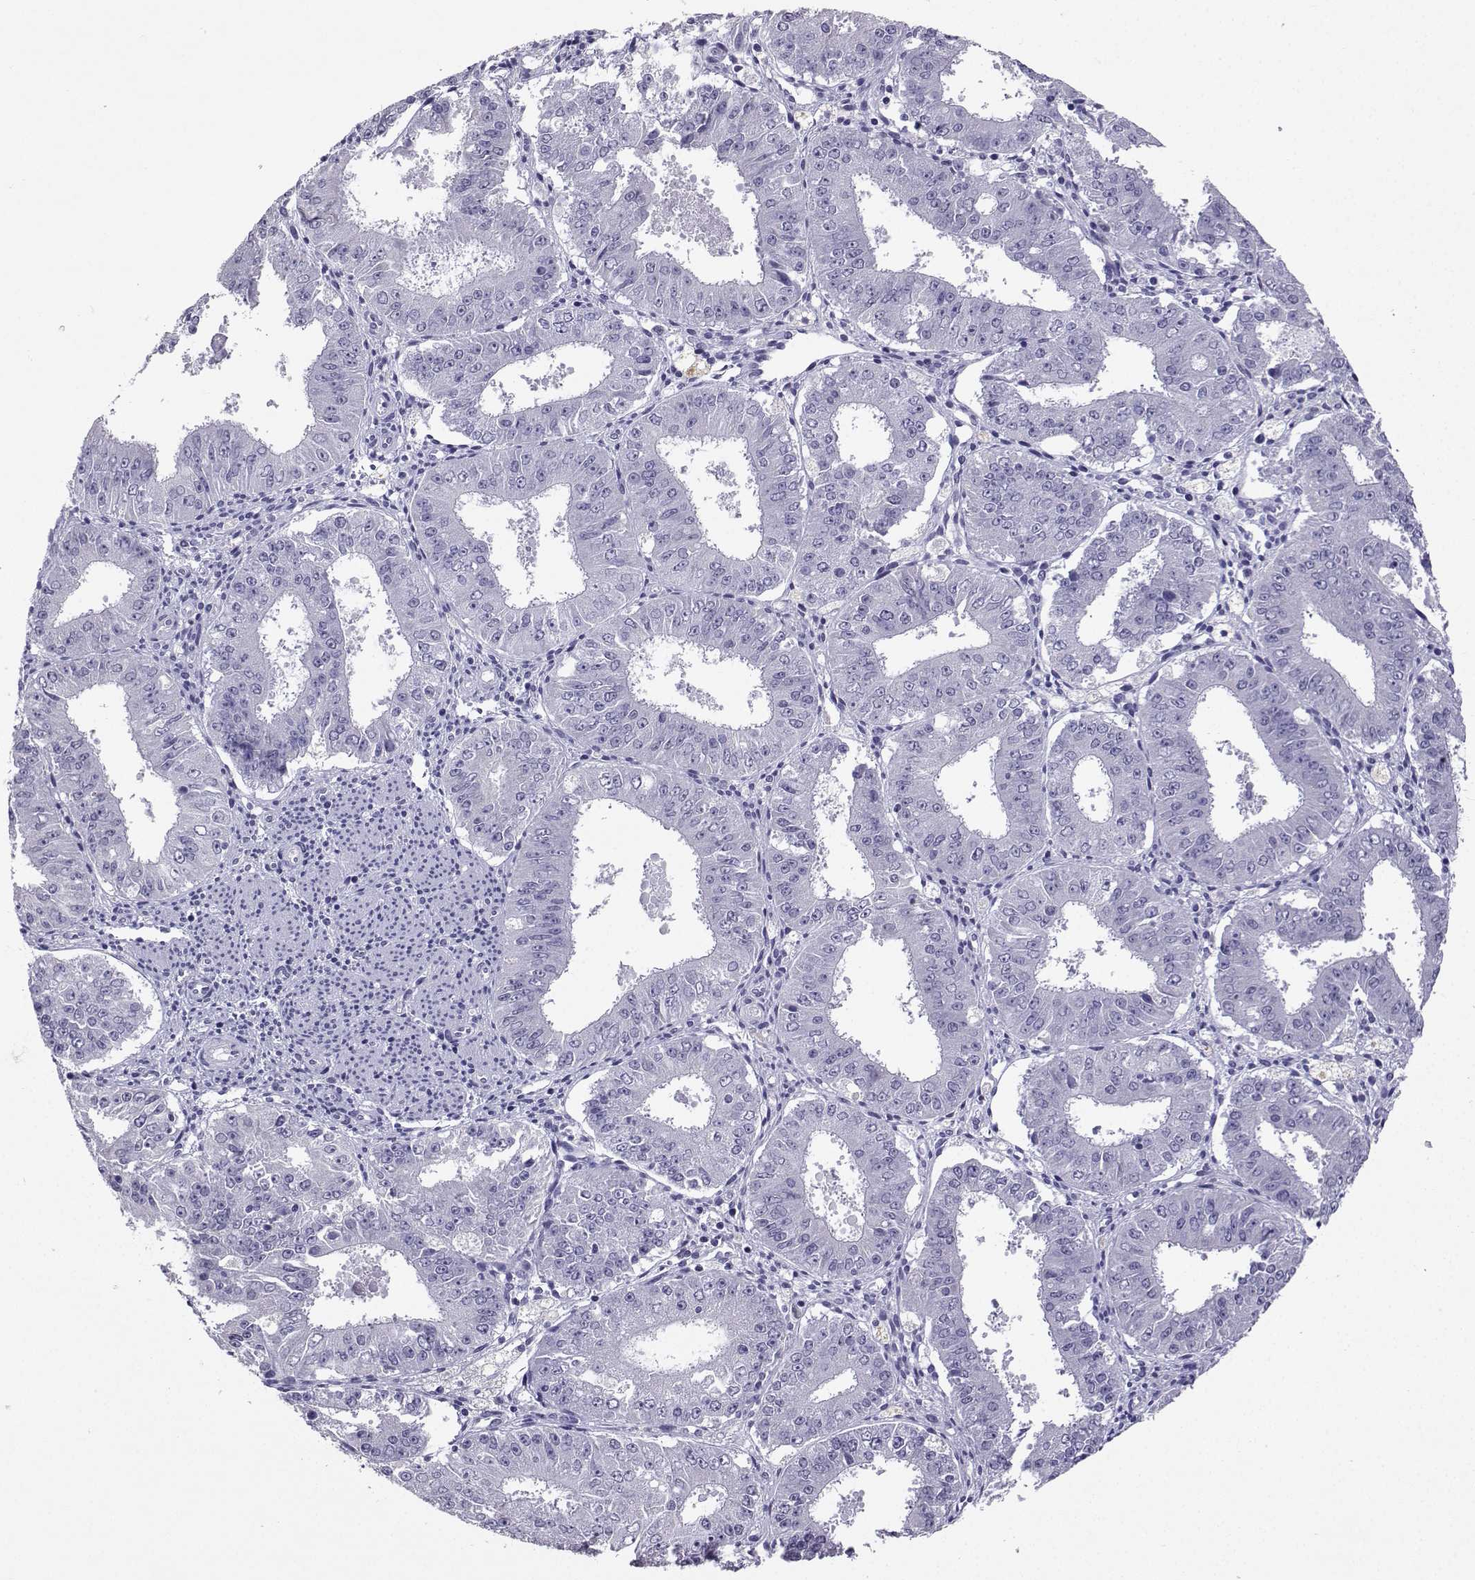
{"staining": {"intensity": "negative", "quantity": "none", "location": "none"}, "tissue": "ovarian cancer", "cell_type": "Tumor cells", "image_type": "cancer", "snomed": [{"axis": "morphology", "description": "Carcinoma, endometroid"}, {"axis": "topography", "description": "Ovary"}], "caption": "Immunohistochemical staining of ovarian cancer shows no significant staining in tumor cells.", "gene": "TBR1", "patient": {"sex": "female", "age": 42}}